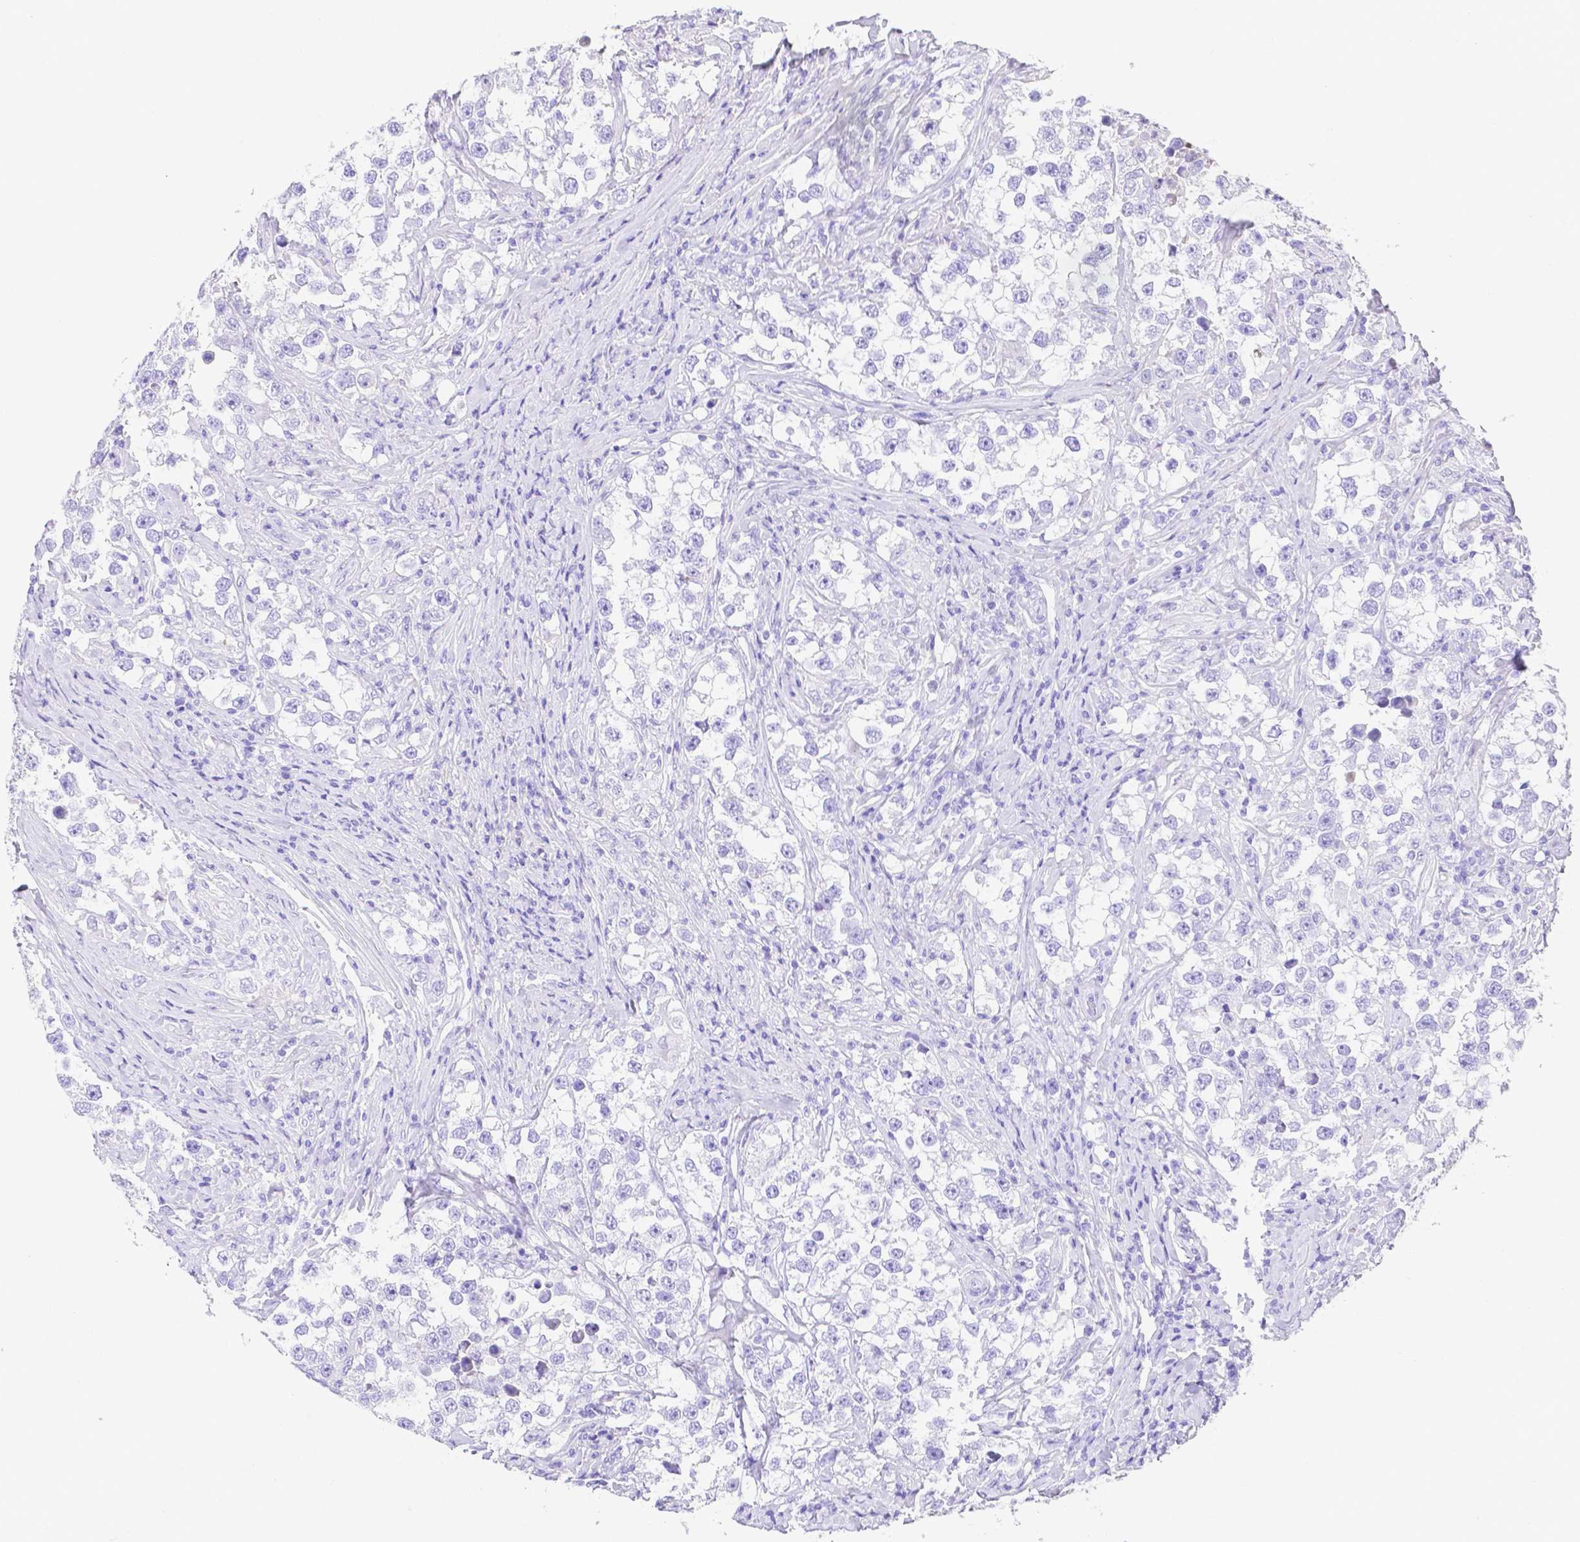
{"staining": {"intensity": "negative", "quantity": "none", "location": "none"}, "tissue": "testis cancer", "cell_type": "Tumor cells", "image_type": "cancer", "snomed": [{"axis": "morphology", "description": "Seminoma, NOS"}, {"axis": "topography", "description": "Testis"}], "caption": "Testis cancer (seminoma) stained for a protein using immunohistochemistry displays no staining tumor cells.", "gene": "SMR3A", "patient": {"sex": "male", "age": 46}}